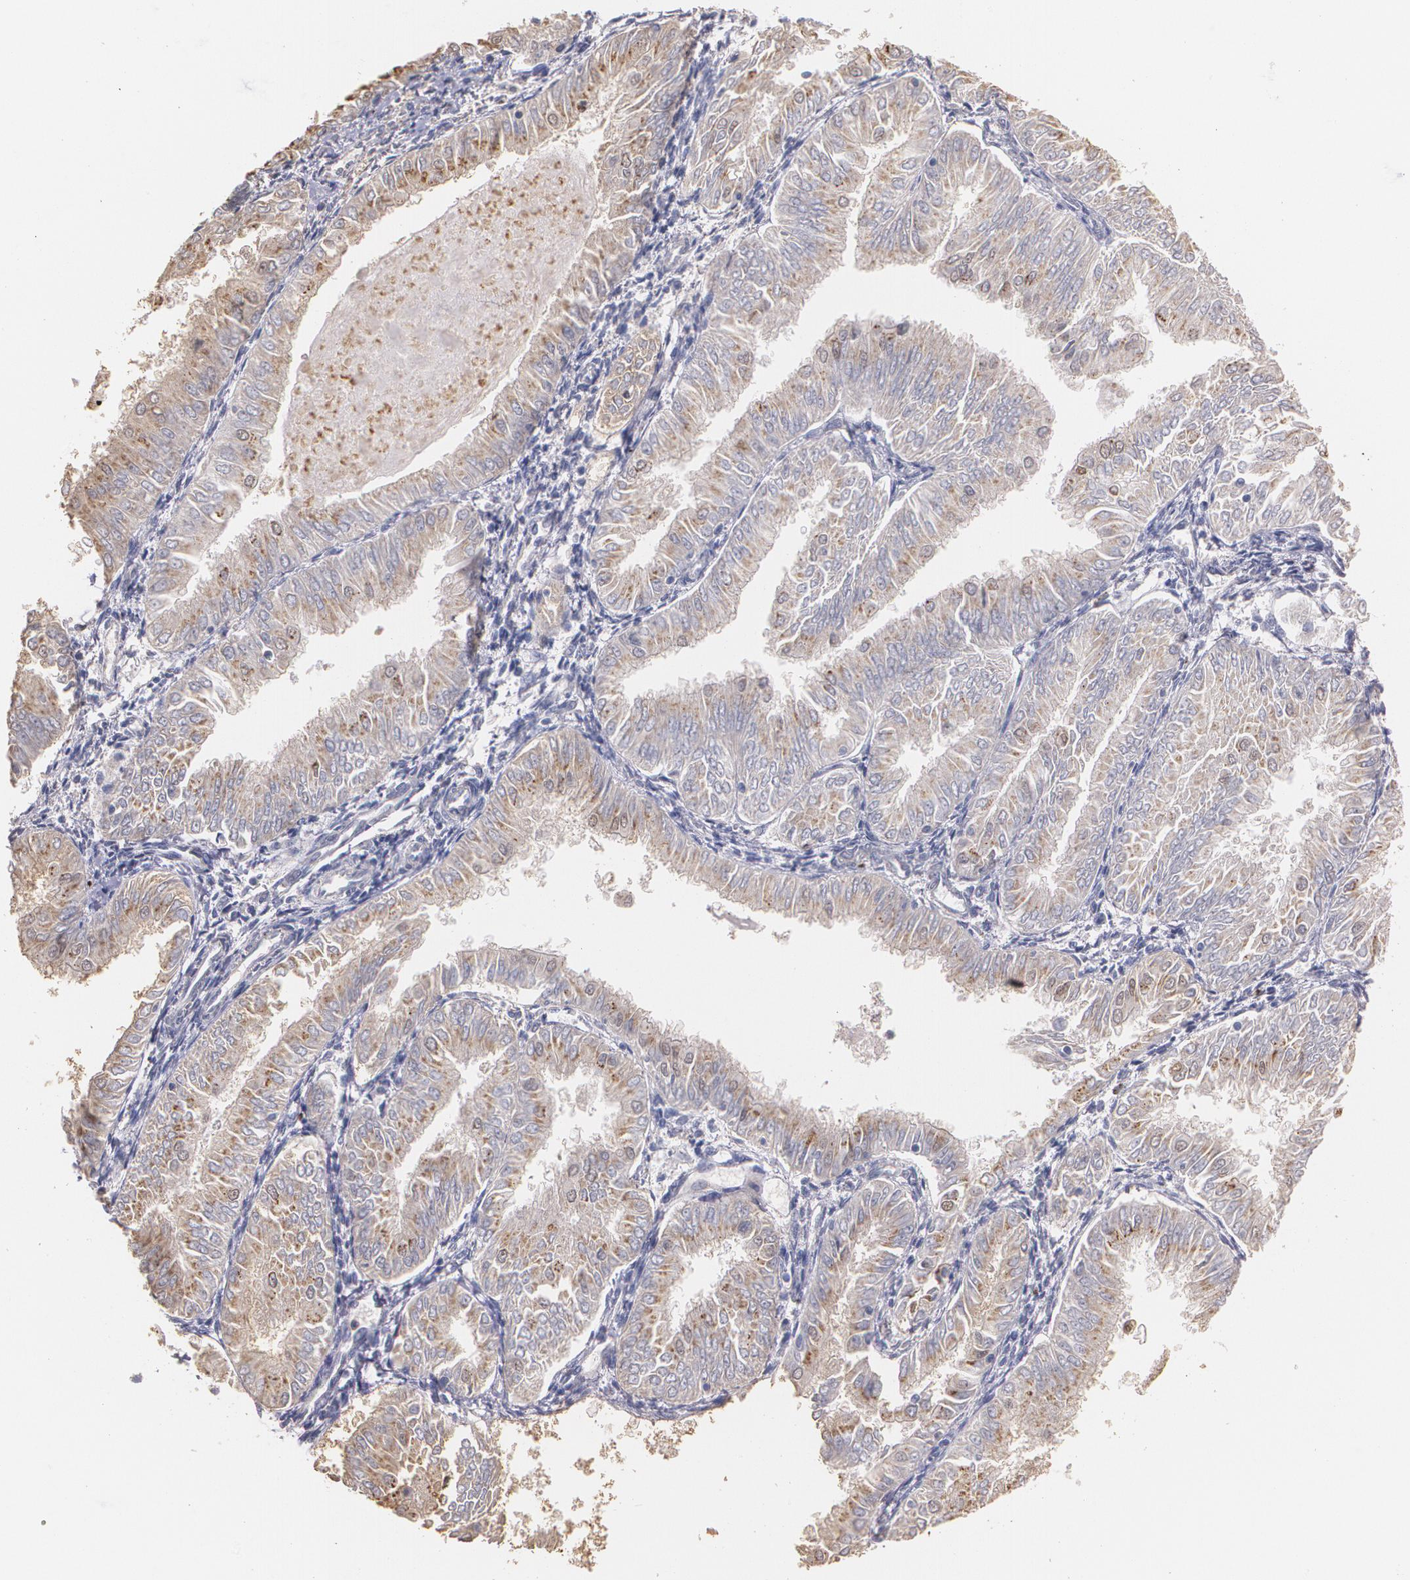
{"staining": {"intensity": "moderate", "quantity": ">75%", "location": "cytoplasmic/membranous"}, "tissue": "endometrial cancer", "cell_type": "Tumor cells", "image_type": "cancer", "snomed": [{"axis": "morphology", "description": "Adenocarcinoma, NOS"}, {"axis": "topography", "description": "Endometrium"}], "caption": "A medium amount of moderate cytoplasmic/membranous positivity is identified in about >75% of tumor cells in endometrial cancer (adenocarcinoma) tissue.", "gene": "ATF3", "patient": {"sex": "female", "age": 53}}